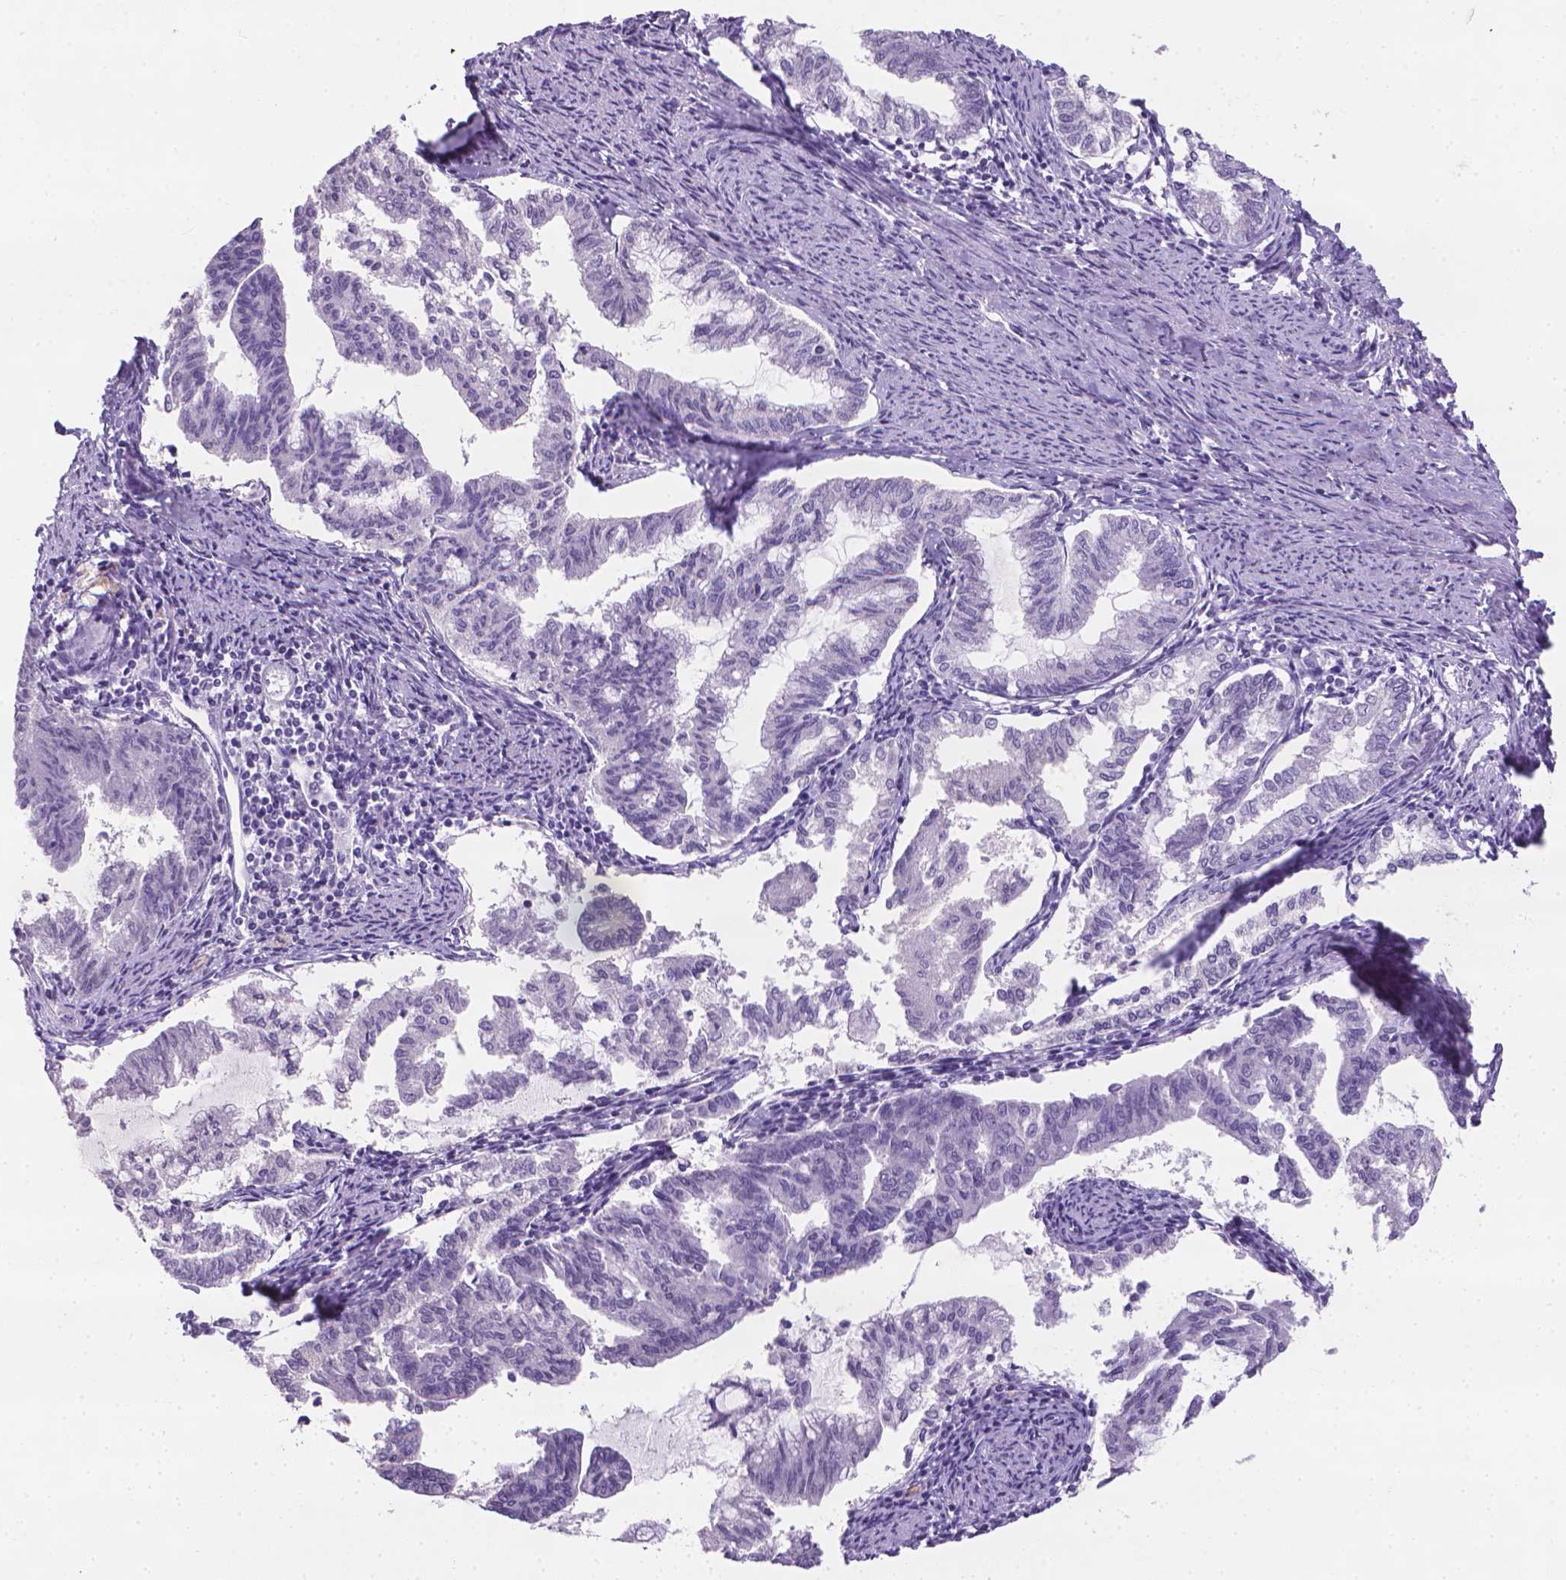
{"staining": {"intensity": "negative", "quantity": "none", "location": "none"}, "tissue": "endometrial cancer", "cell_type": "Tumor cells", "image_type": "cancer", "snomed": [{"axis": "morphology", "description": "Adenocarcinoma, NOS"}, {"axis": "topography", "description": "Endometrium"}], "caption": "The image reveals no significant positivity in tumor cells of endometrial adenocarcinoma.", "gene": "XPNPEP2", "patient": {"sex": "female", "age": 79}}